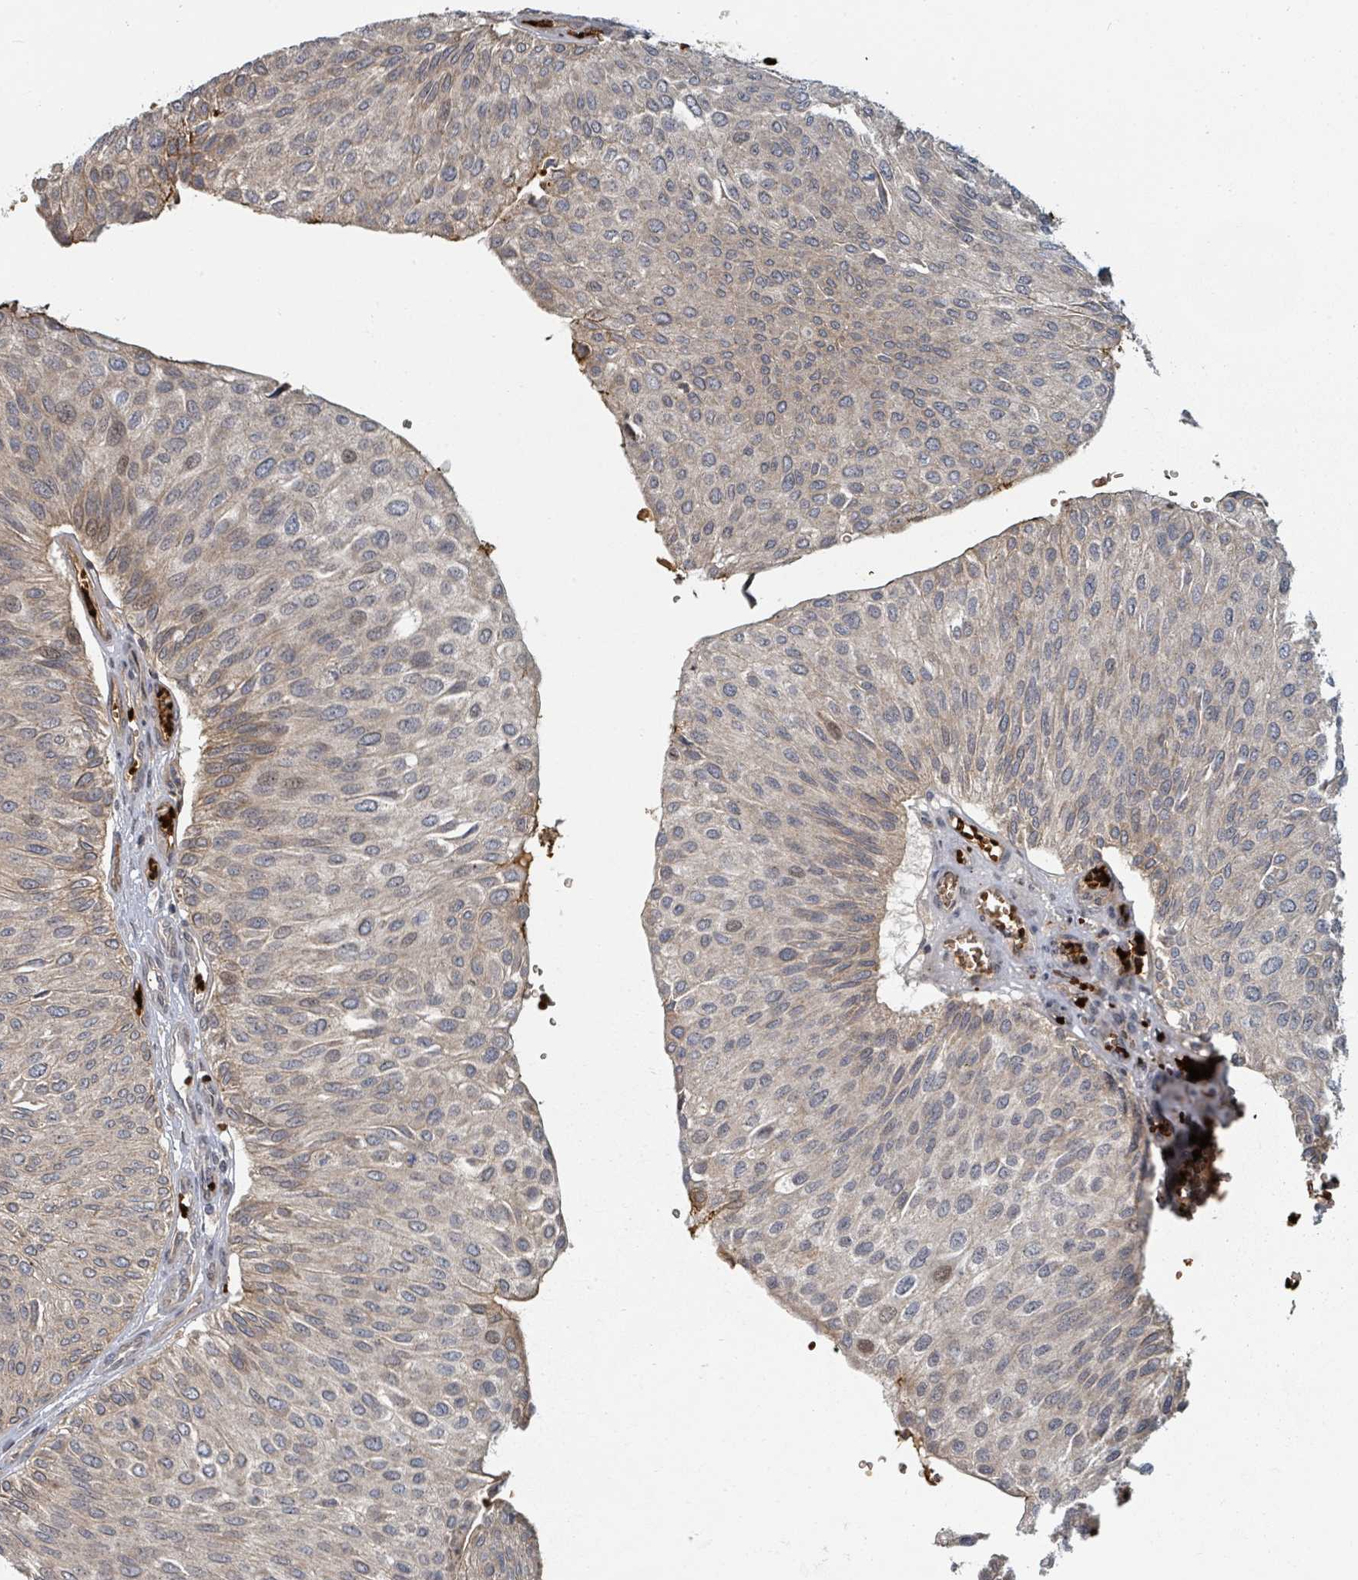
{"staining": {"intensity": "weak", "quantity": "25%-75%", "location": "cytoplasmic/membranous"}, "tissue": "urothelial cancer", "cell_type": "Tumor cells", "image_type": "cancer", "snomed": [{"axis": "morphology", "description": "Urothelial carcinoma, NOS"}, {"axis": "topography", "description": "Urinary bladder"}], "caption": "Immunohistochemical staining of human urothelial cancer demonstrates low levels of weak cytoplasmic/membranous protein staining in about 25%-75% of tumor cells.", "gene": "TRPC4AP", "patient": {"sex": "male", "age": 67}}